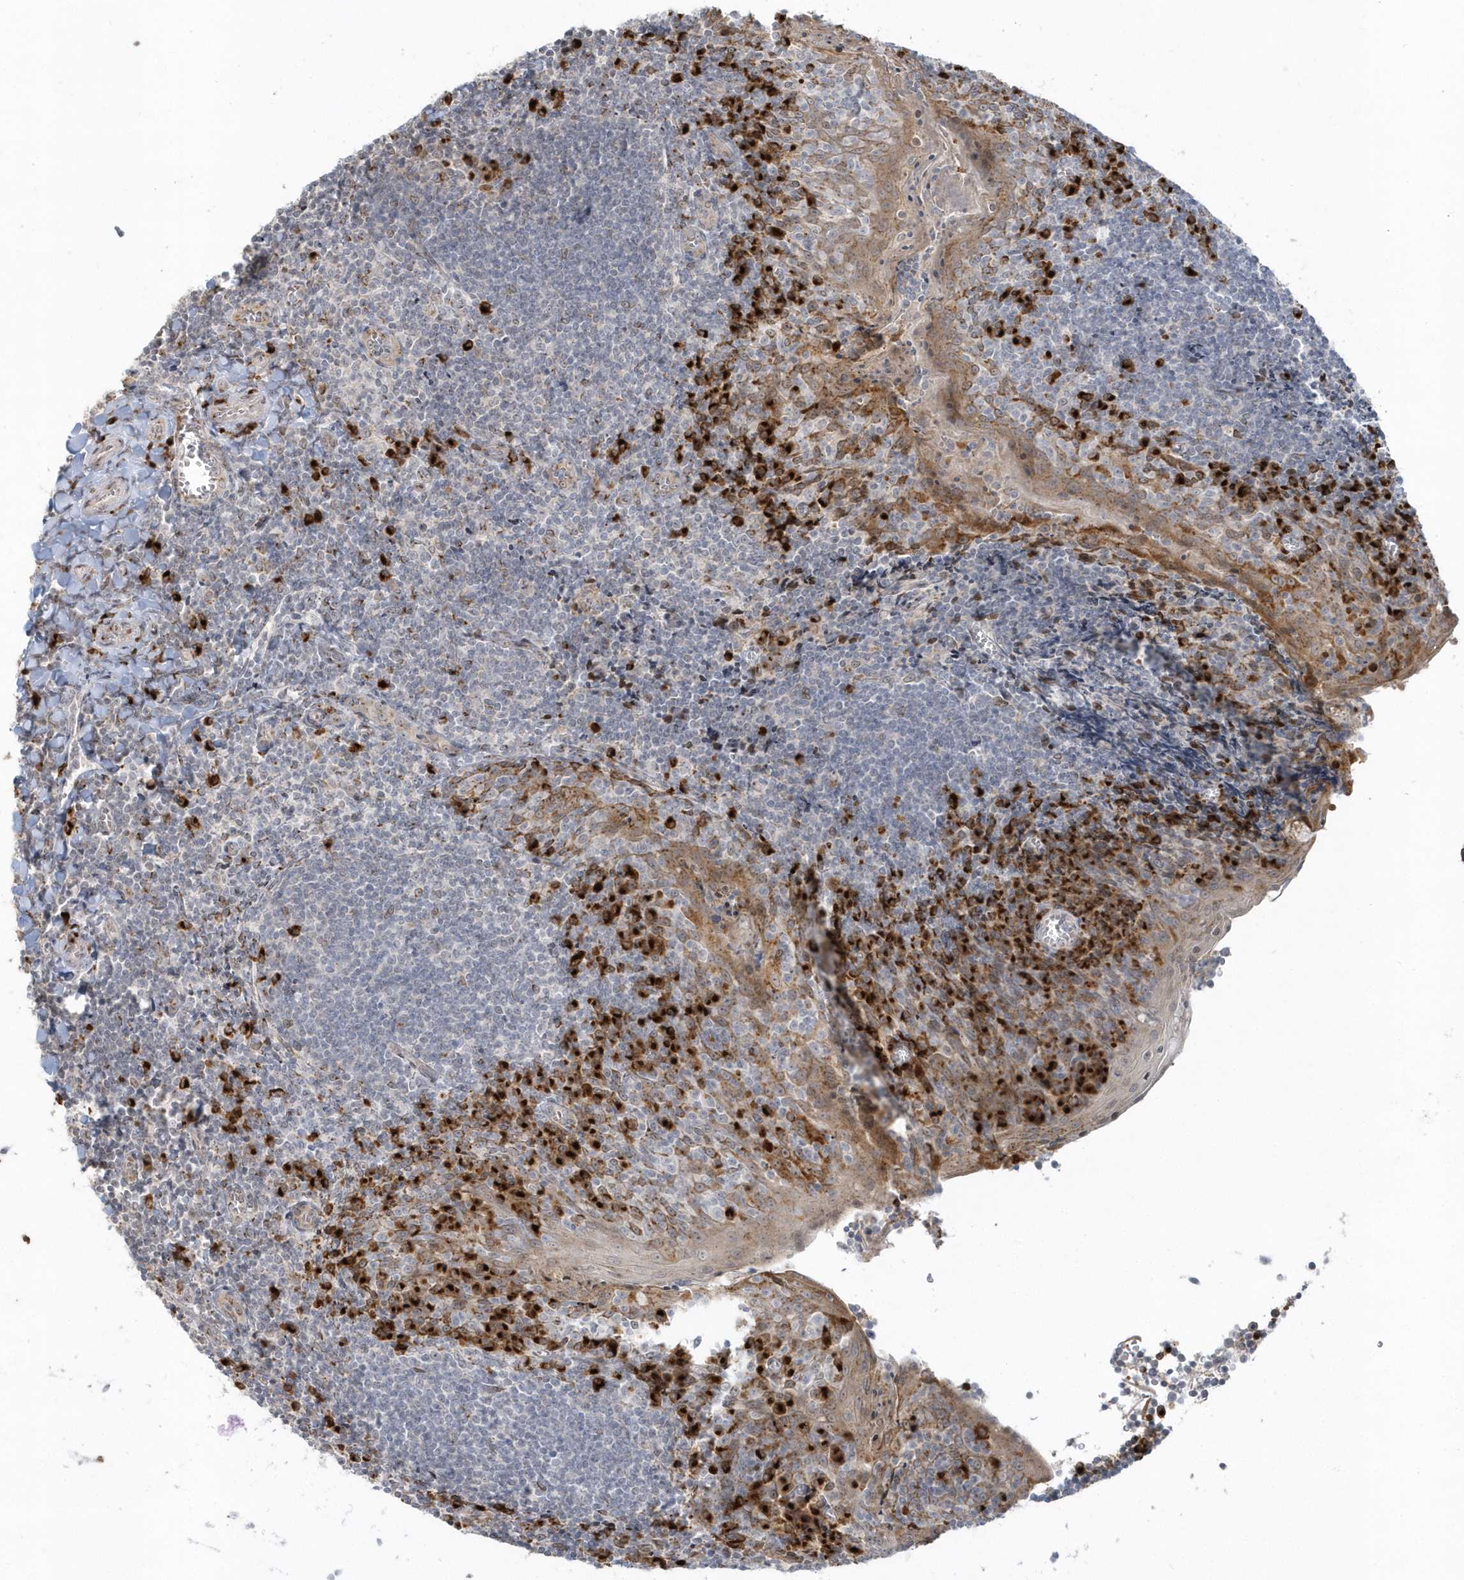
{"staining": {"intensity": "strong", "quantity": "<25%", "location": "cytoplasmic/membranous"}, "tissue": "tonsil", "cell_type": "Germinal center cells", "image_type": "normal", "snomed": [{"axis": "morphology", "description": "Normal tissue, NOS"}, {"axis": "topography", "description": "Tonsil"}], "caption": "Germinal center cells reveal strong cytoplasmic/membranous staining in about <25% of cells in normal tonsil.", "gene": "DHFR", "patient": {"sex": "male", "age": 27}}